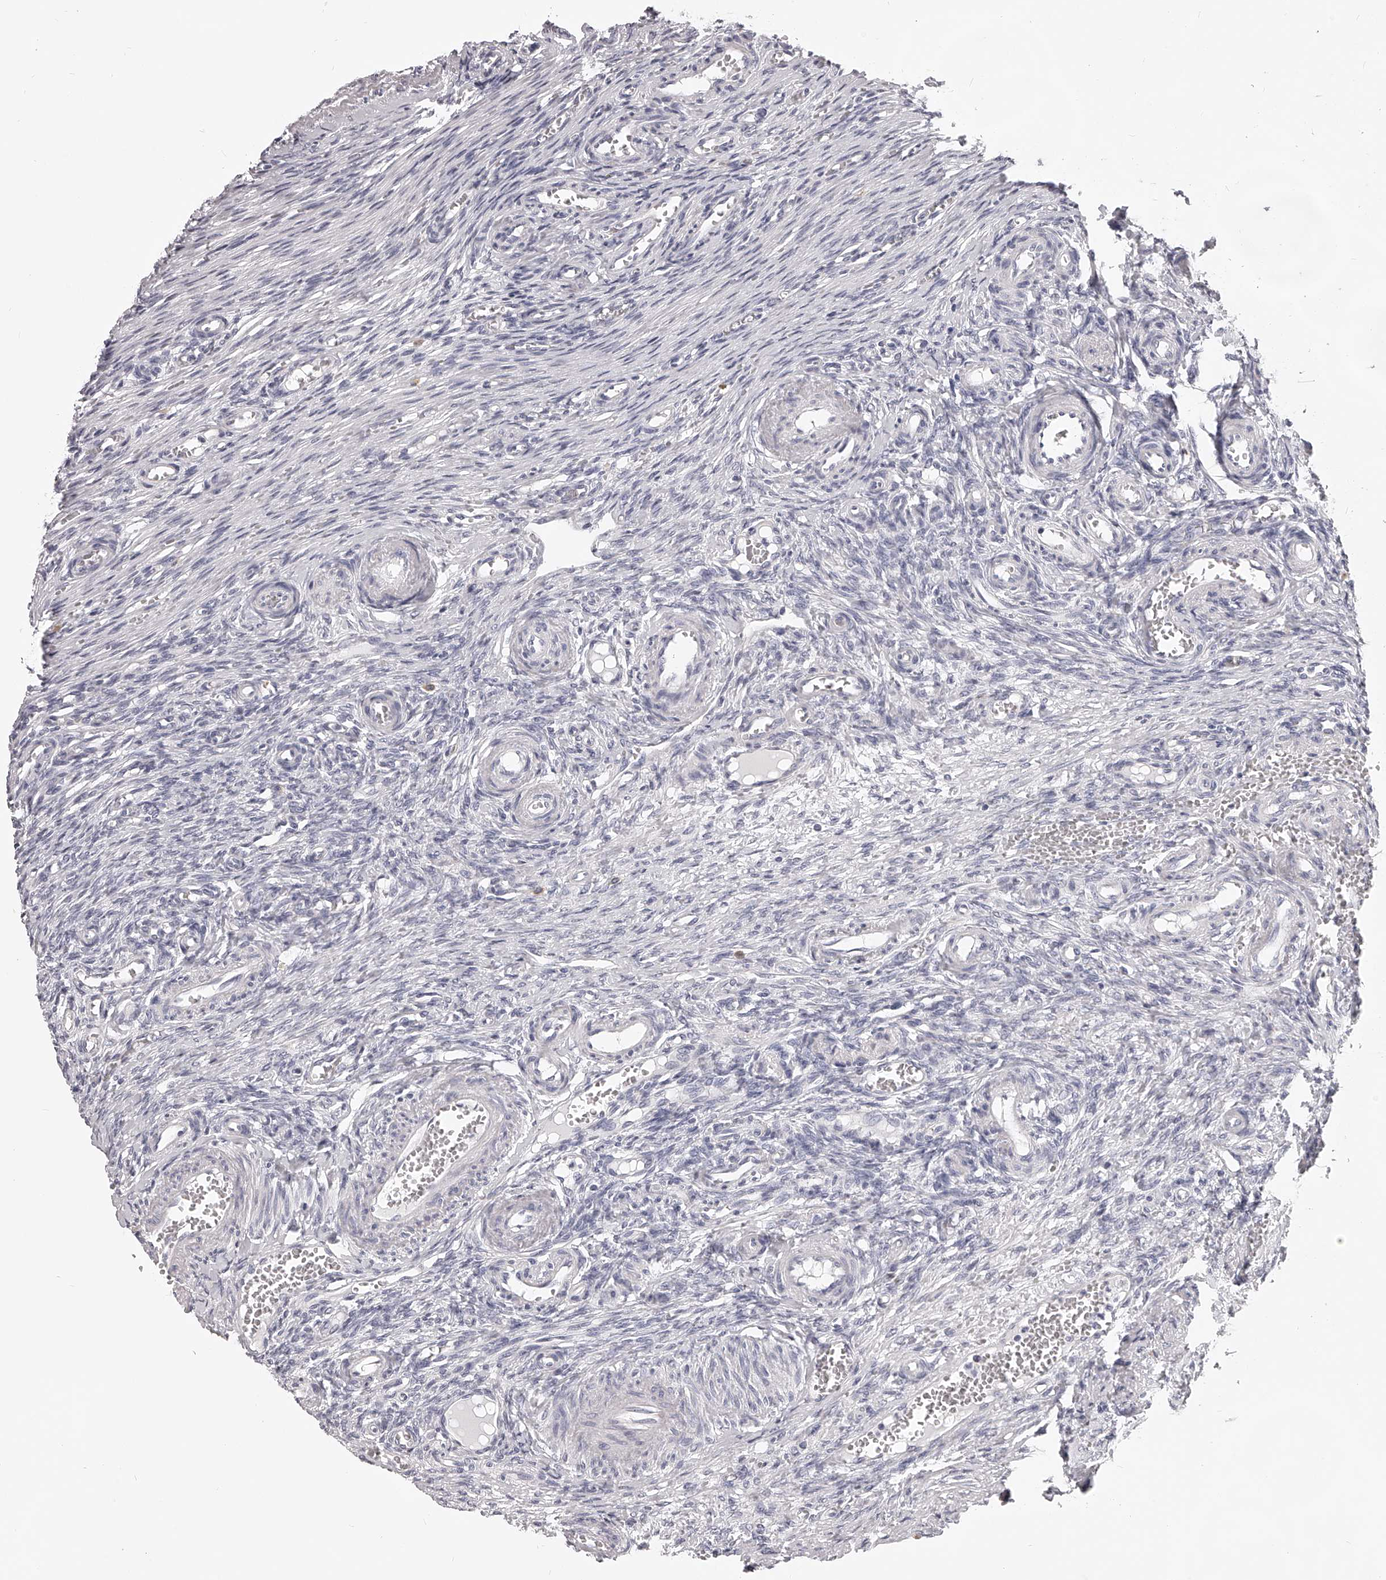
{"staining": {"intensity": "negative", "quantity": "none", "location": "none"}, "tissue": "ovary", "cell_type": "Ovarian stroma cells", "image_type": "normal", "snomed": [{"axis": "morphology", "description": "Adenocarcinoma, NOS"}, {"axis": "topography", "description": "Endometrium"}], "caption": "High magnification brightfield microscopy of benign ovary stained with DAB (3,3'-diaminobenzidine) (brown) and counterstained with hematoxylin (blue): ovarian stroma cells show no significant expression. (DAB (3,3'-diaminobenzidine) immunohistochemistry (IHC) with hematoxylin counter stain).", "gene": "DMRT1", "patient": {"sex": "female", "age": 32}}